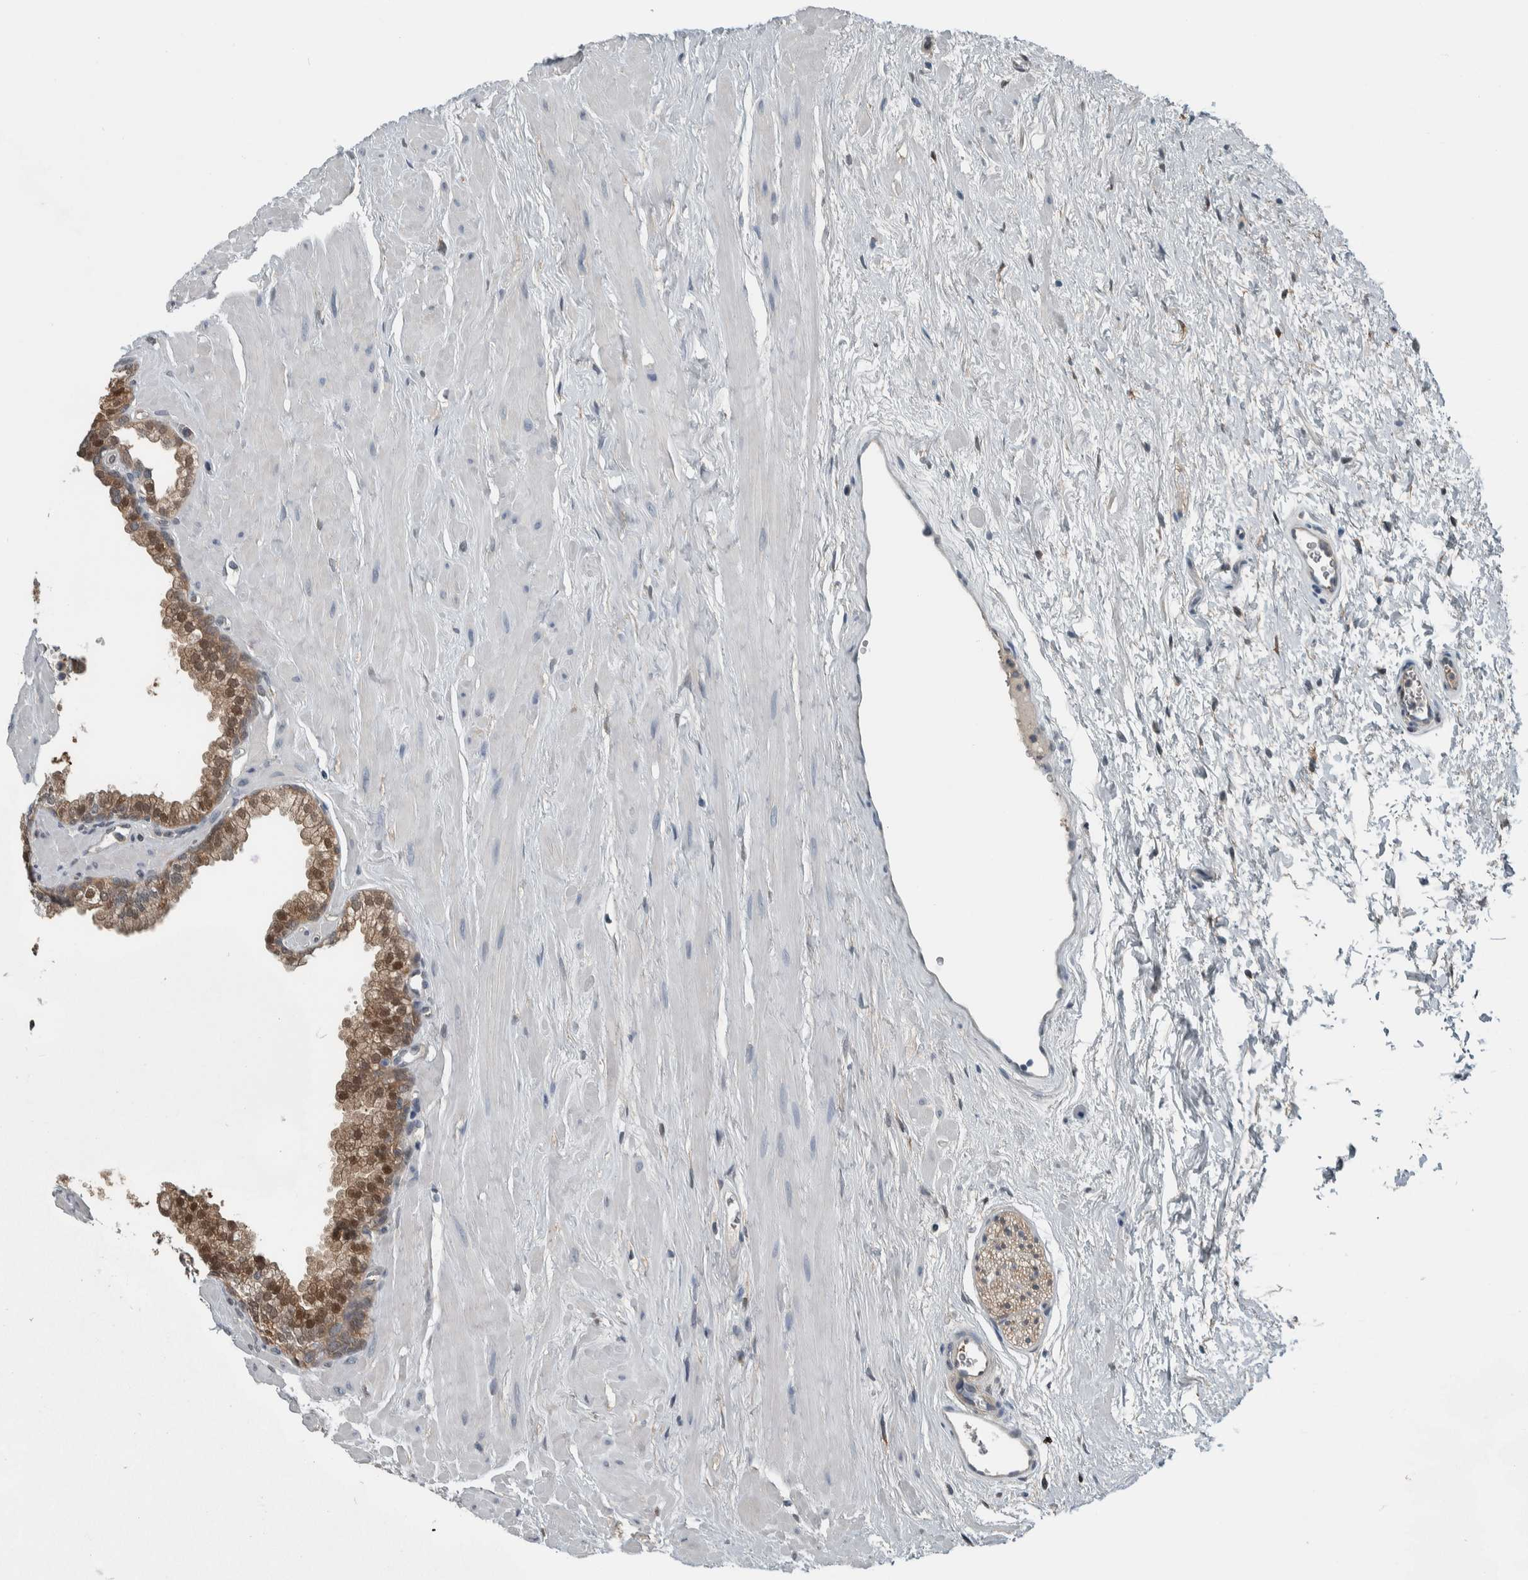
{"staining": {"intensity": "moderate", "quantity": ">75%", "location": "cytoplasmic/membranous,nuclear"}, "tissue": "prostate", "cell_type": "Glandular cells", "image_type": "normal", "snomed": [{"axis": "morphology", "description": "Normal tissue, NOS"}, {"axis": "morphology", "description": "Urothelial carcinoma, Low grade"}, {"axis": "topography", "description": "Urinary bladder"}, {"axis": "topography", "description": "Prostate"}], "caption": "DAB immunohistochemical staining of unremarkable human prostate demonstrates moderate cytoplasmic/membranous,nuclear protein staining in about >75% of glandular cells.", "gene": "ALAD", "patient": {"sex": "male", "age": 60}}